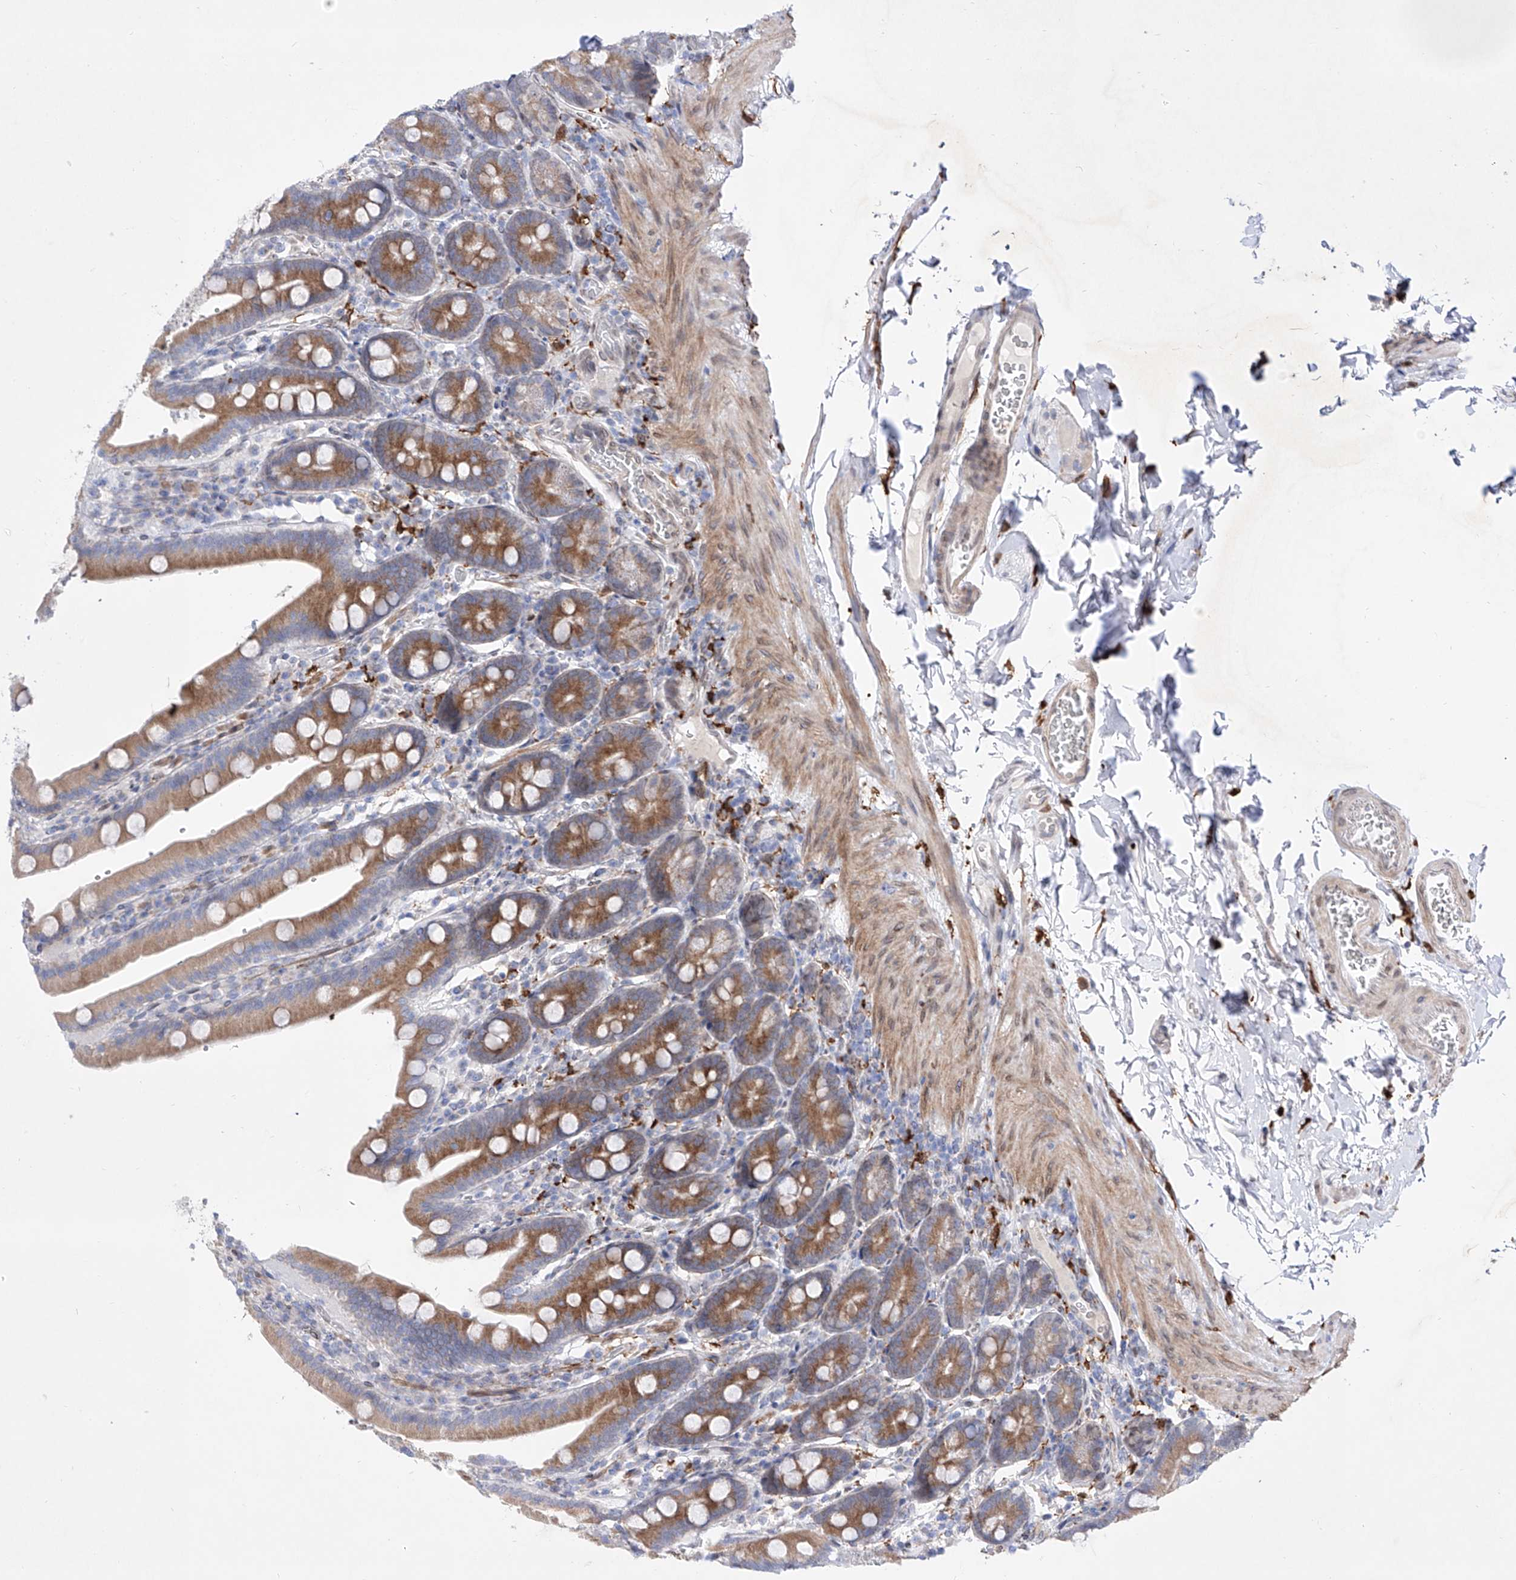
{"staining": {"intensity": "moderate", "quantity": ">75%", "location": "cytoplasmic/membranous"}, "tissue": "duodenum", "cell_type": "Glandular cells", "image_type": "normal", "snomed": [{"axis": "morphology", "description": "Normal tissue, NOS"}, {"axis": "topography", "description": "Duodenum"}], "caption": "DAB (3,3'-diaminobenzidine) immunohistochemical staining of benign duodenum reveals moderate cytoplasmic/membranous protein positivity in about >75% of glandular cells. The staining was performed using DAB to visualize the protein expression in brown, while the nuclei were stained in blue with hematoxylin (Magnification: 20x).", "gene": "LCLAT1", "patient": {"sex": "female", "age": 62}}